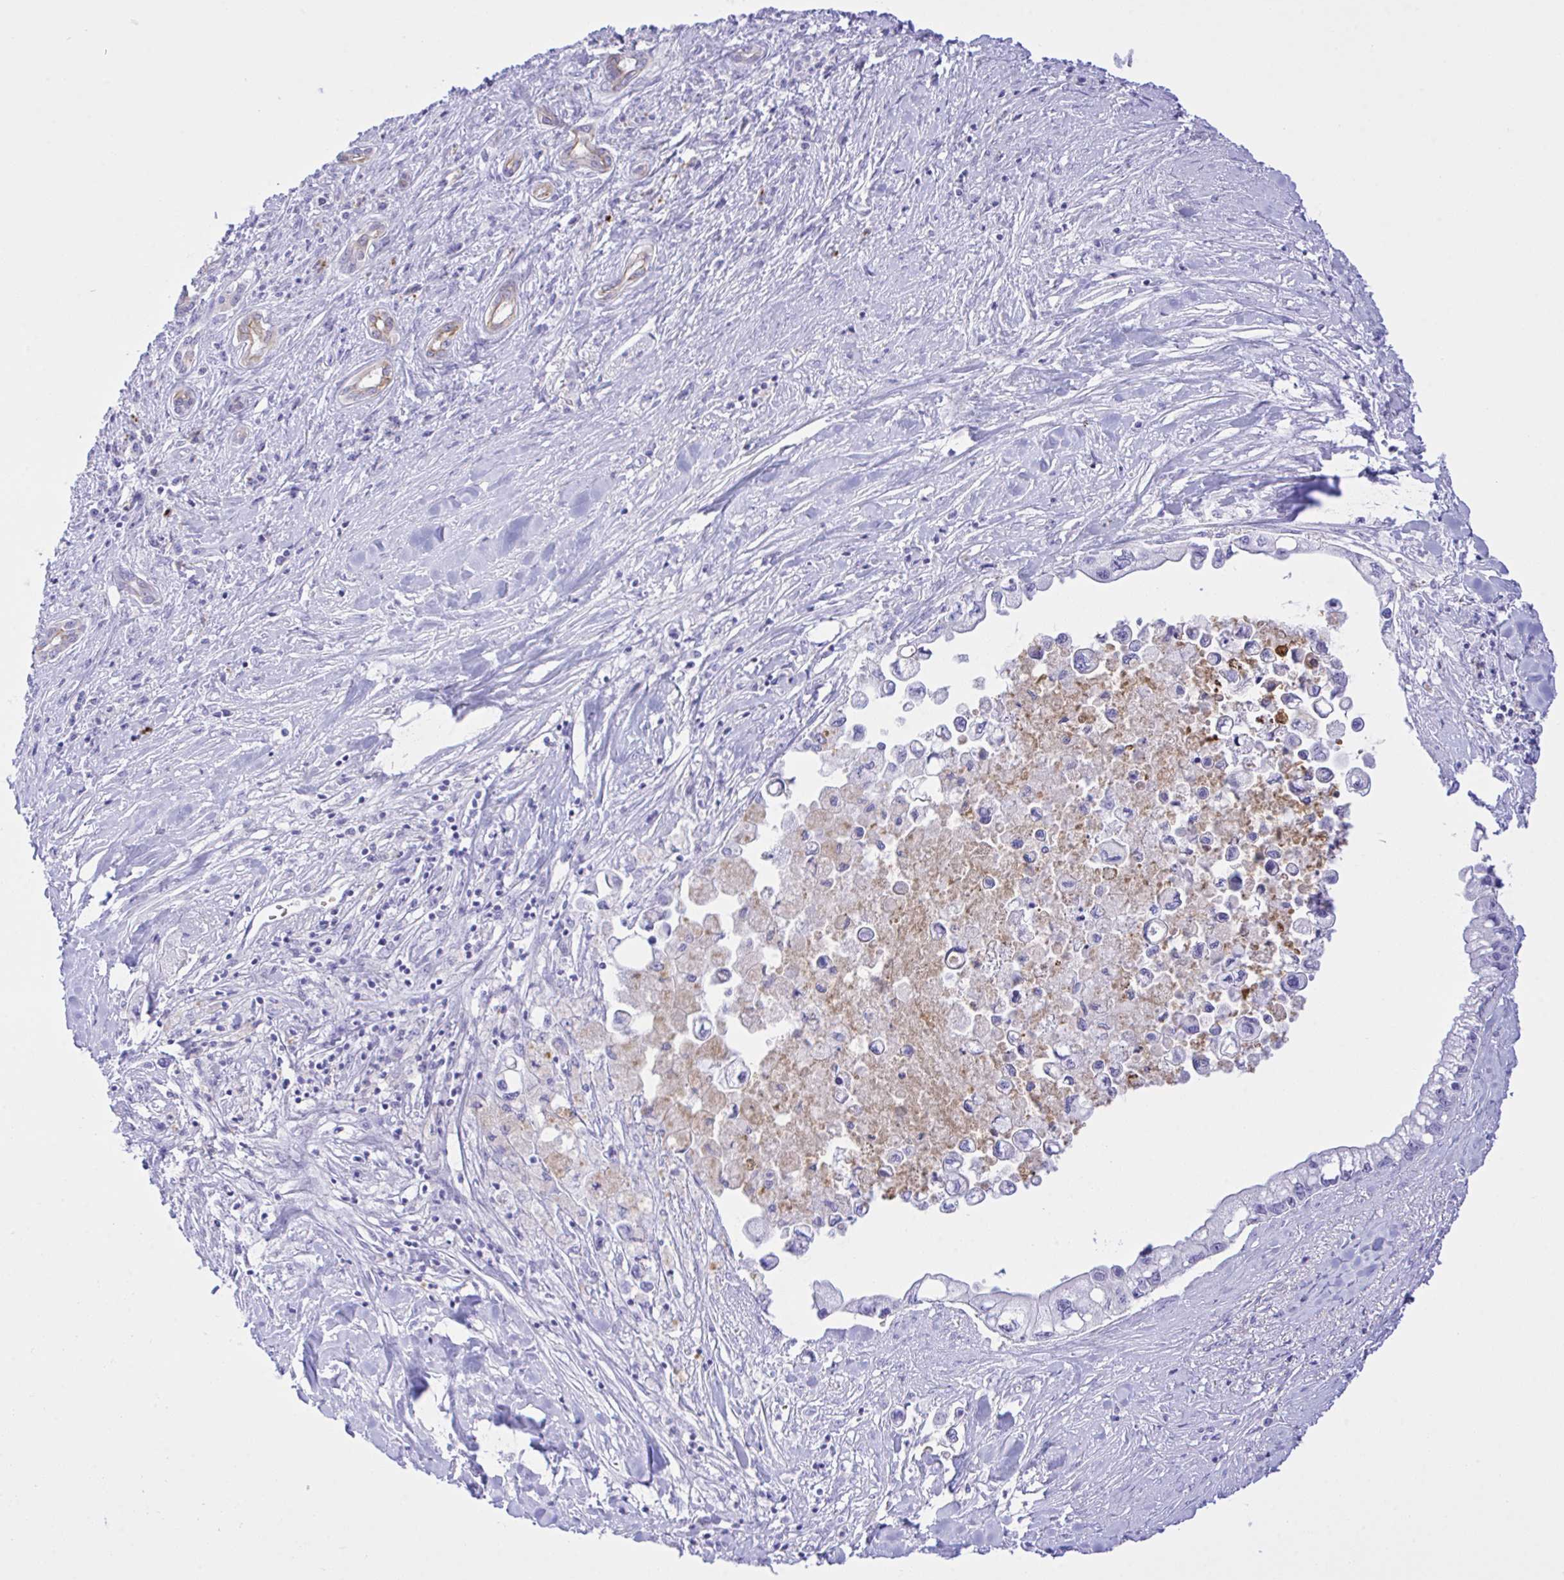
{"staining": {"intensity": "negative", "quantity": "none", "location": "none"}, "tissue": "pancreatic cancer", "cell_type": "Tumor cells", "image_type": "cancer", "snomed": [{"axis": "morphology", "description": "Adenocarcinoma, NOS"}, {"axis": "topography", "description": "Pancreas"}], "caption": "The micrograph displays no significant expression in tumor cells of pancreatic cancer.", "gene": "ZNF221", "patient": {"sex": "male", "age": 61}}